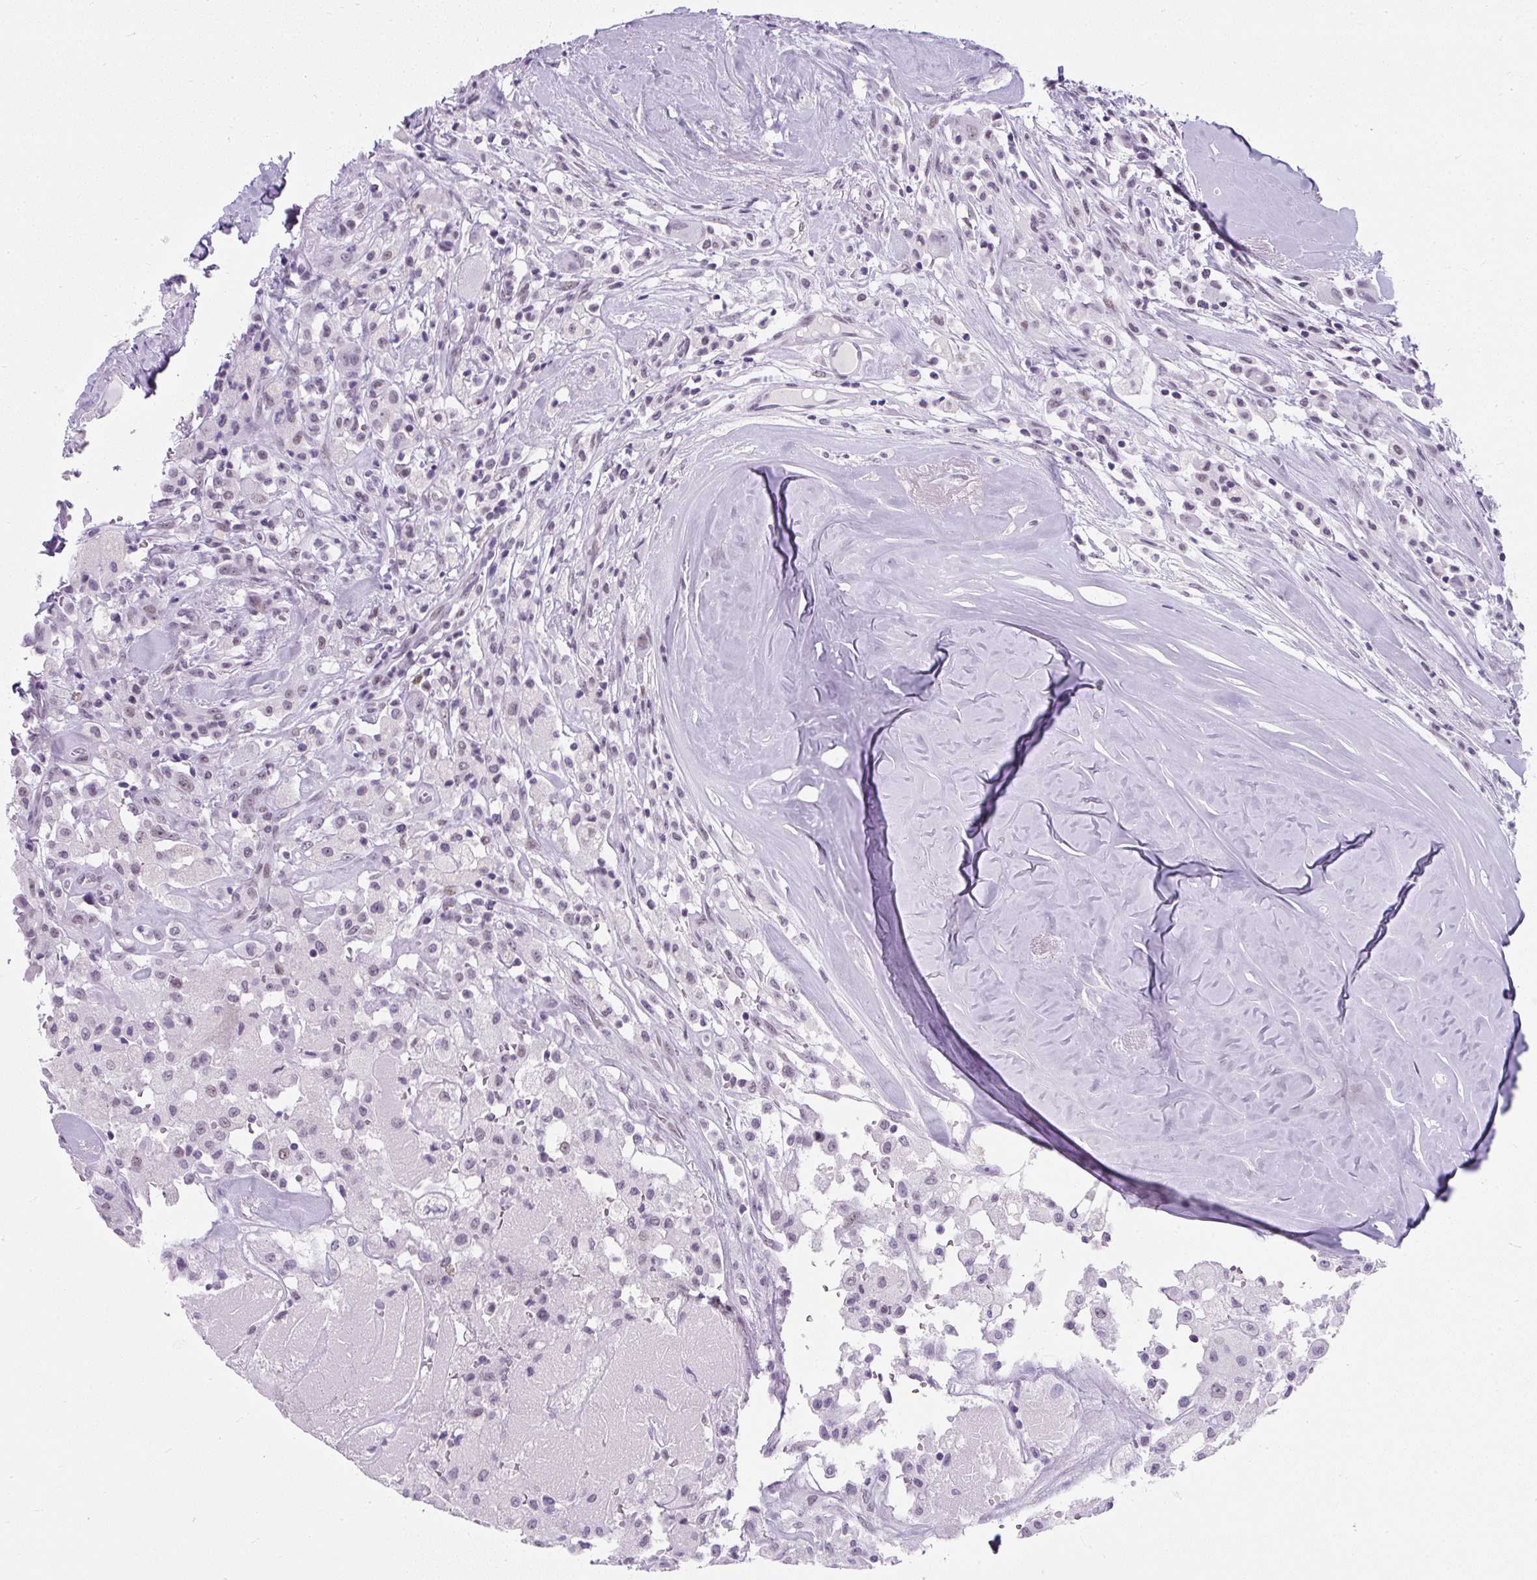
{"staining": {"intensity": "negative", "quantity": "none", "location": "none"}, "tissue": "thyroid cancer", "cell_type": "Tumor cells", "image_type": "cancer", "snomed": [{"axis": "morphology", "description": "Normal tissue, NOS"}, {"axis": "morphology", "description": "Papillary adenocarcinoma, NOS"}, {"axis": "topography", "description": "Thyroid gland"}], "caption": "IHC micrograph of neoplastic tissue: human papillary adenocarcinoma (thyroid) stained with DAB reveals no significant protein expression in tumor cells.", "gene": "PLCXD2", "patient": {"sex": "female", "age": 59}}